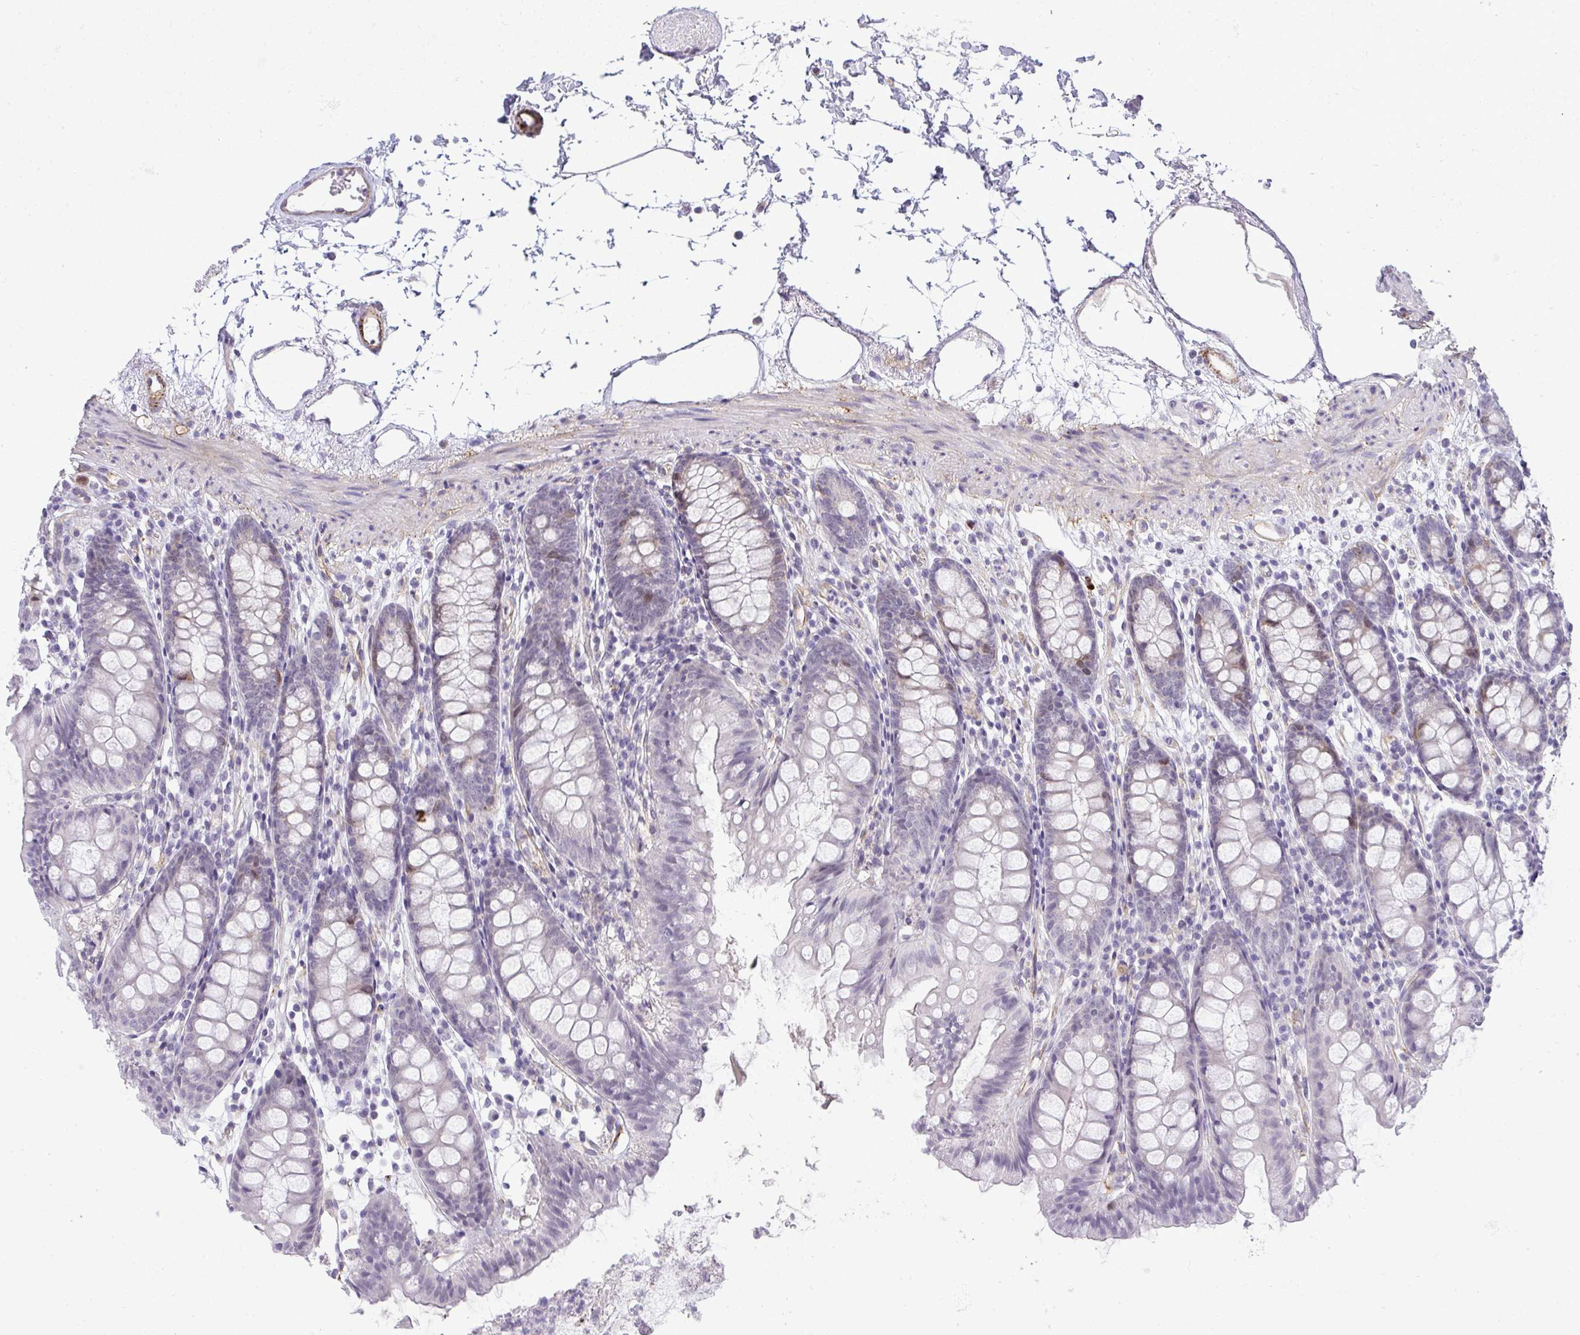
{"staining": {"intensity": "weak", "quantity": ">75%", "location": "cytoplasmic/membranous"}, "tissue": "colon", "cell_type": "Endothelial cells", "image_type": "normal", "snomed": [{"axis": "morphology", "description": "Normal tissue, NOS"}, {"axis": "topography", "description": "Colon"}], "caption": "Immunohistochemistry image of unremarkable colon: colon stained using immunohistochemistry (IHC) reveals low levels of weak protein expression localized specifically in the cytoplasmic/membranous of endothelial cells, appearing as a cytoplasmic/membranous brown color.", "gene": "UBE2S", "patient": {"sex": "female", "age": 84}}